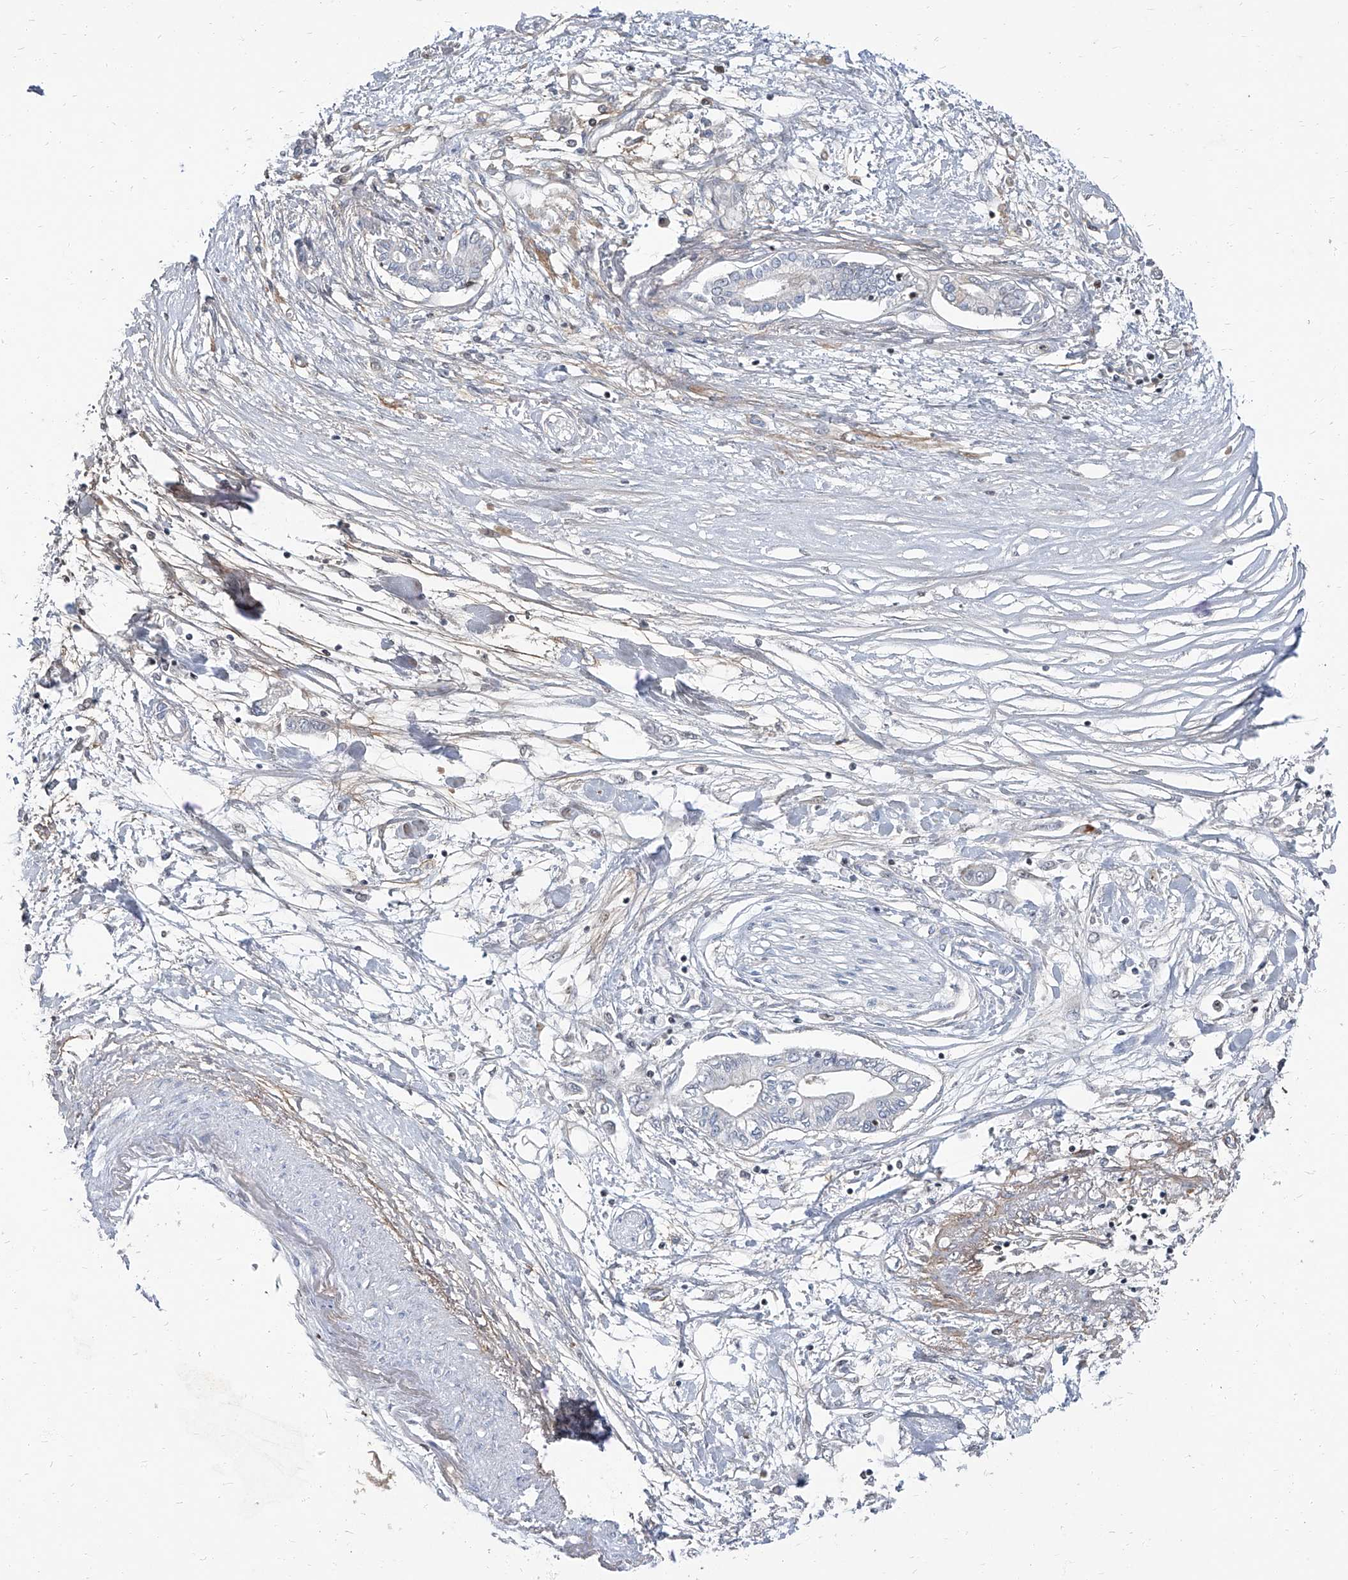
{"staining": {"intensity": "strong", "quantity": "<25%", "location": "cytoplasmic/membranous"}, "tissue": "pancreatic cancer", "cell_type": "Tumor cells", "image_type": "cancer", "snomed": [{"axis": "morphology", "description": "Adenocarcinoma, NOS"}, {"axis": "topography", "description": "Pancreas"}], "caption": "A histopathology image showing strong cytoplasmic/membranous staining in approximately <25% of tumor cells in pancreatic adenocarcinoma, as visualized by brown immunohistochemical staining.", "gene": "HOXA3", "patient": {"sex": "female", "age": 77}}